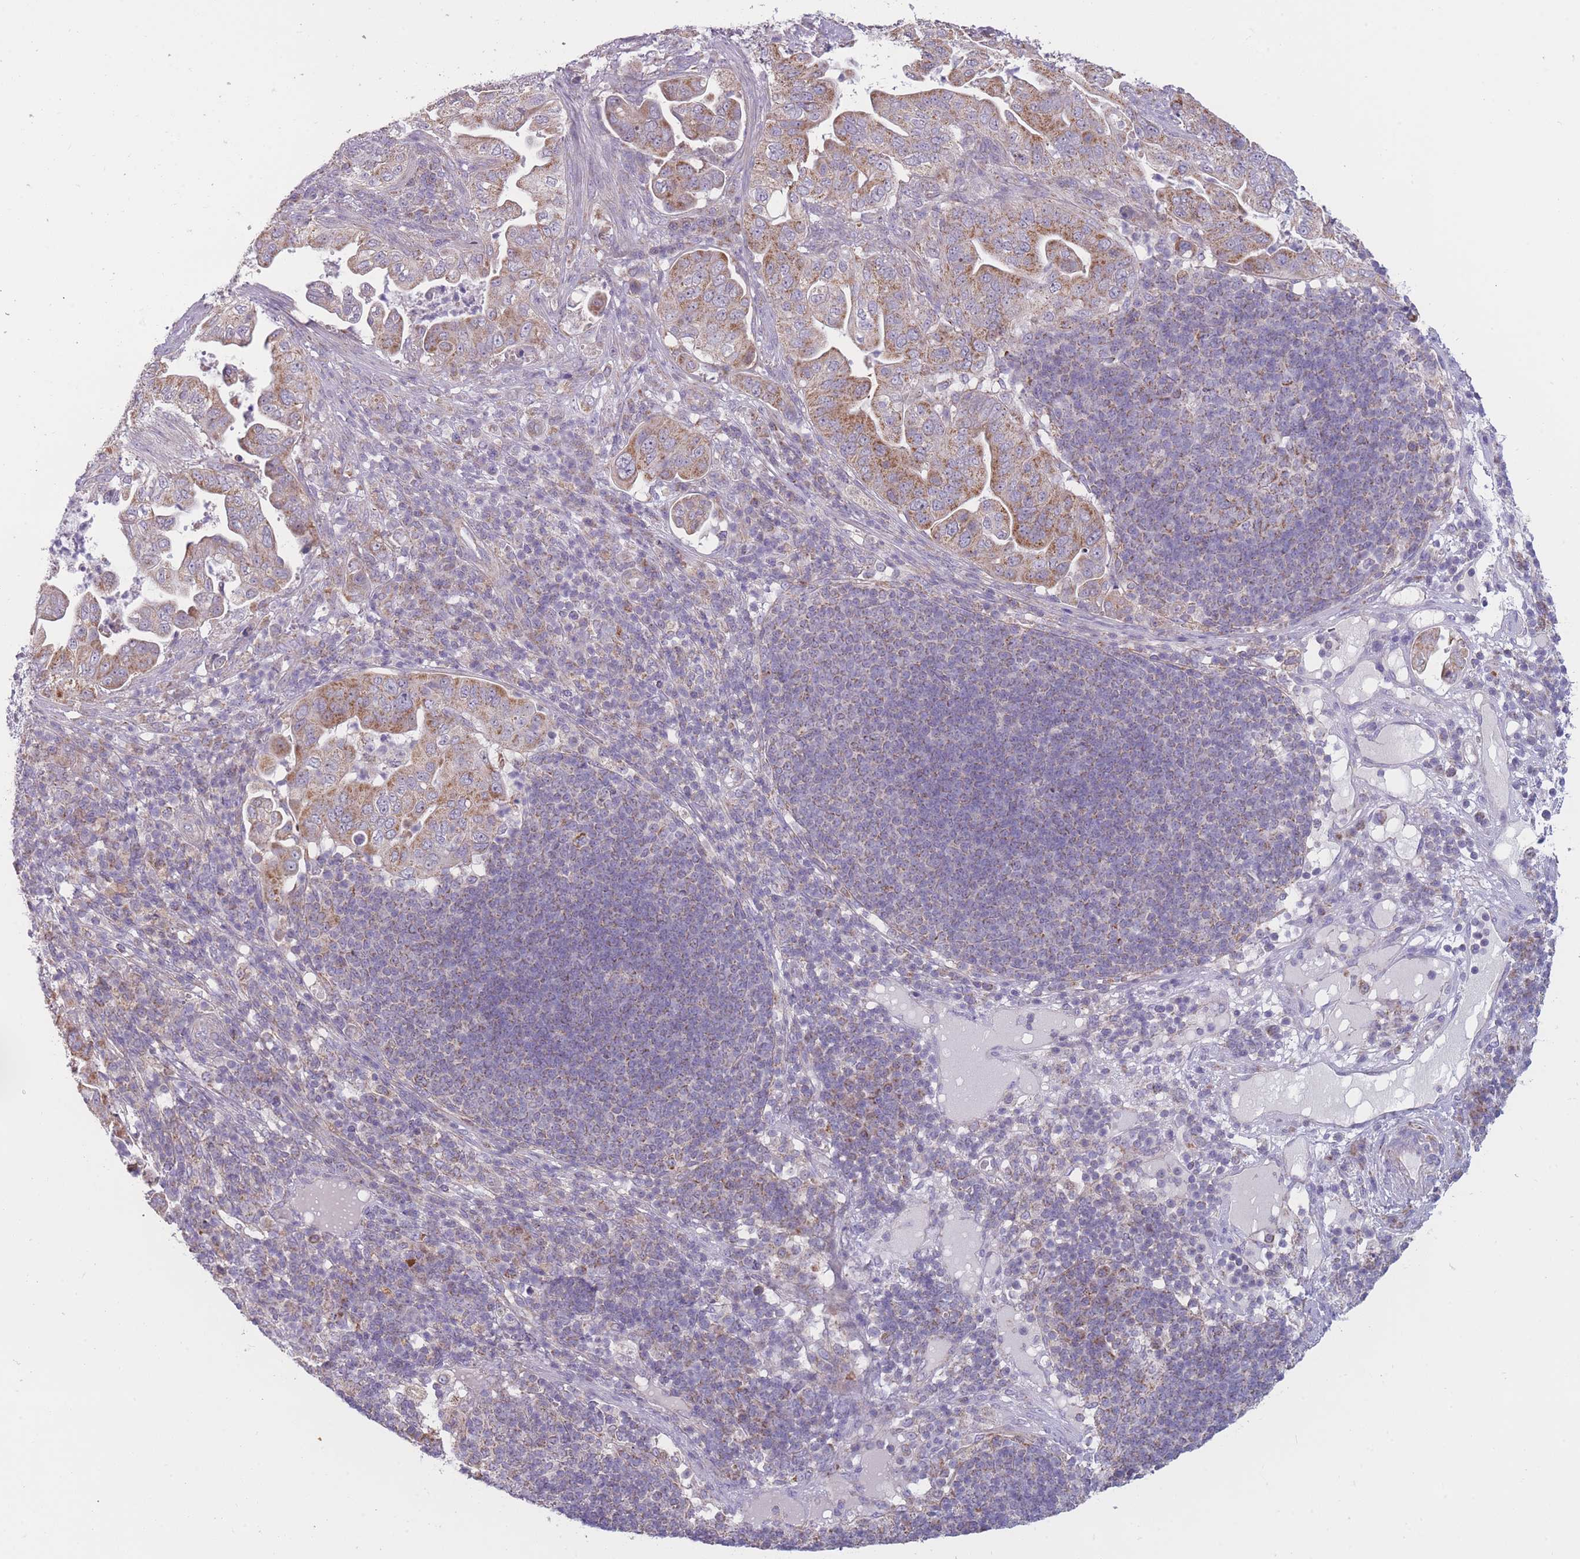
{"staining": {"intensity": "moderate", "quantity": ">75%", "location": "cytoplasmic/membranous"}, "tissue": "pancreatic cancer", "cell_type": "Tumor cells", "image_type": "cancer", "snomed": [{"axis": "morphology", "description": "Adenocarcinoma, NOS"}, {"axis": "topography", "description": "Pancreas"}], "caption": "Tumor cells demonstrate medium levels of moderate cytoplasmic/membranous positivity in approximately >75% of cells in human pancreatic cancer. The protein is shown in brown color, while the nuclei are stained blue.", "gene": "MRPS18C", "patient": {"sex": "female", "age": 63}}